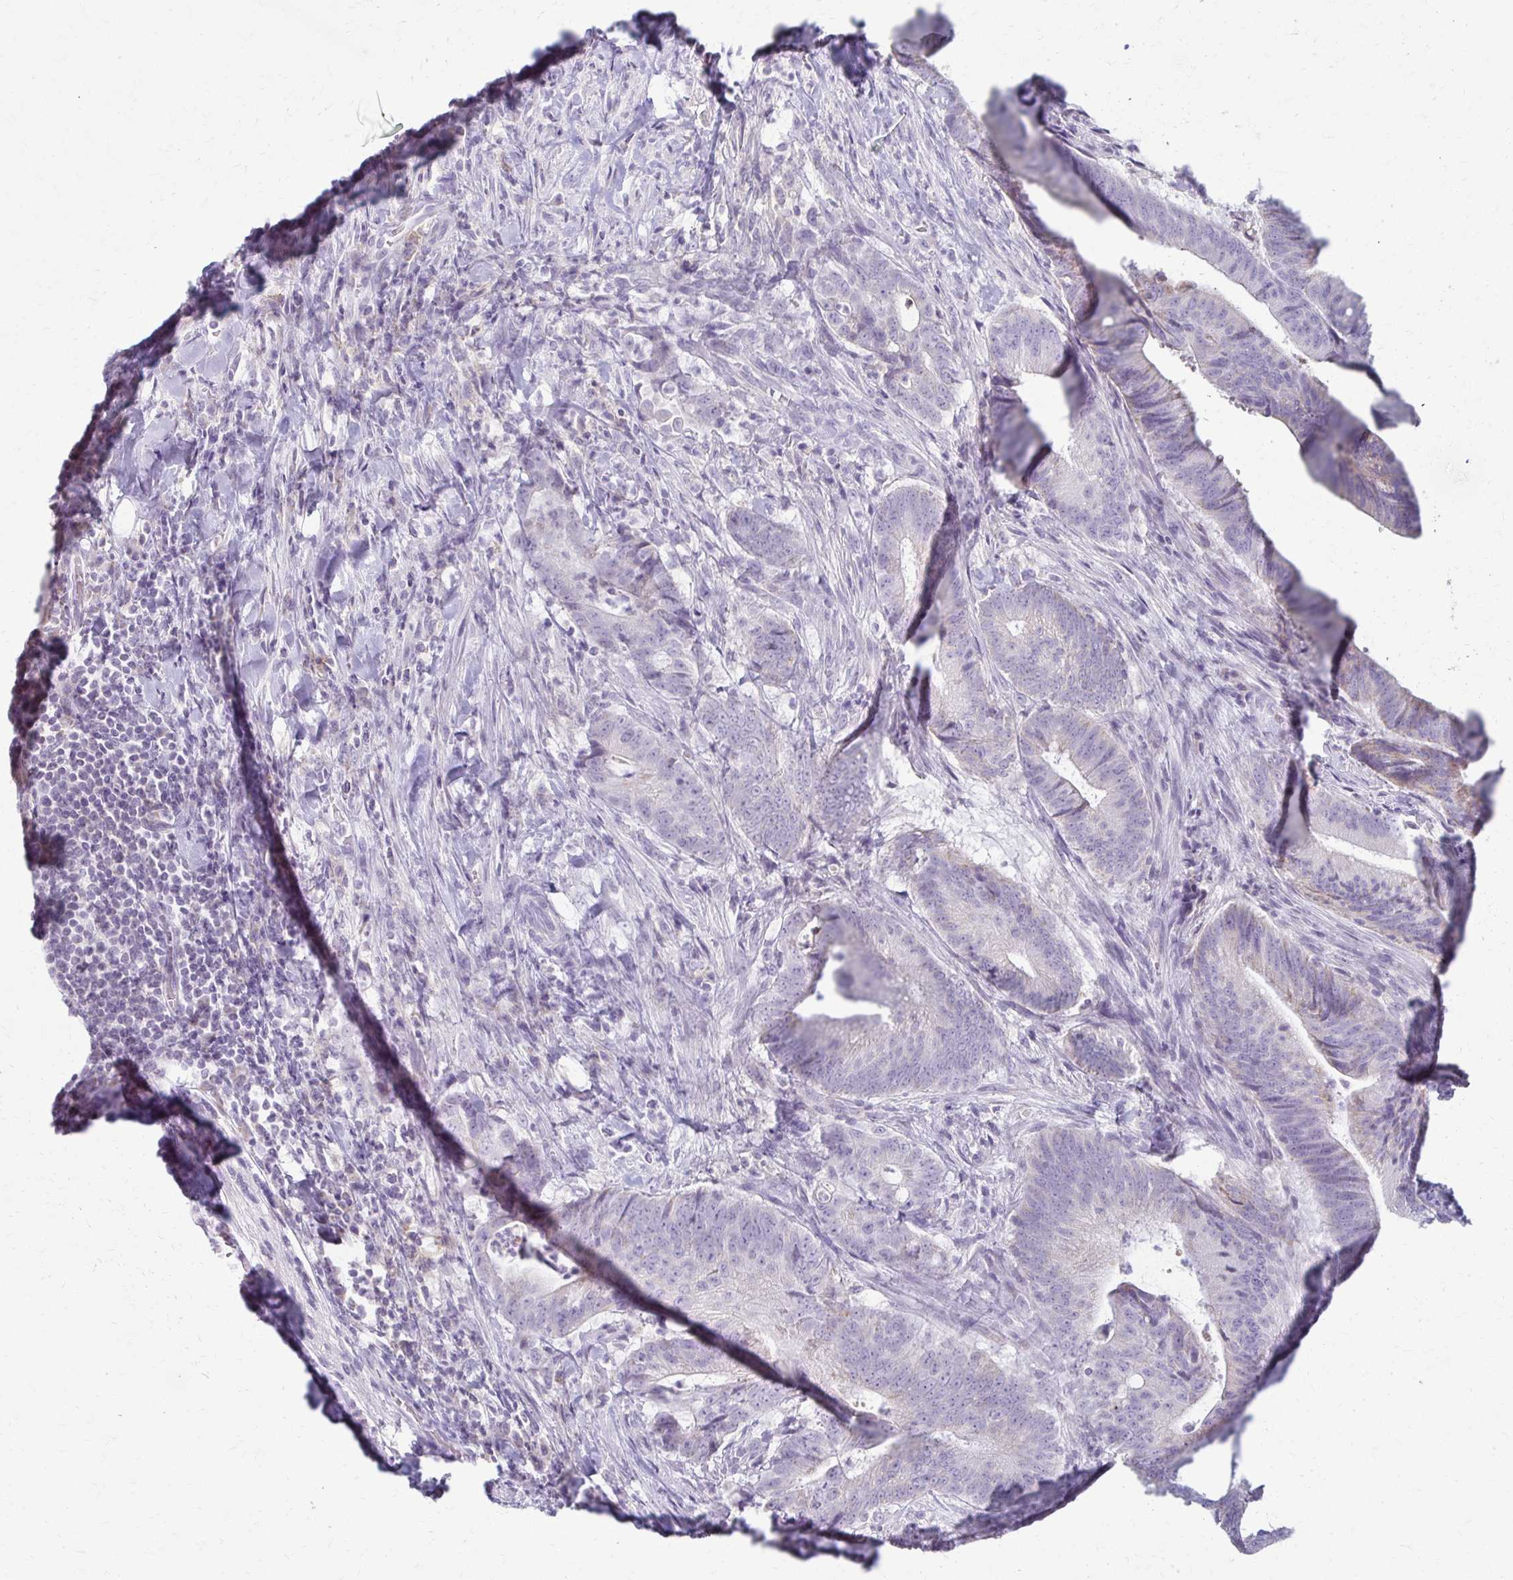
{"staining": {"intensity": "negative", "quantity": "none", "location": "none"}, "tissue": "colorectal cancer", "cell_type": "Tumor cells", "image_type": "cancer", "snomed": [{"axis": "morphology", "description": "Adenocarcinoma, NOS"}, {"axis": "topography", "description": "Colon"}], "caption": "An immunohistochemistry (IHC) micrograph of colorectal adenocarcinoma is shown. There is no staining in tumor cells of colorectal adenocarcinoma.", "gene": "FCGR2B", "patient": {"sex": "female", "age": 43}}